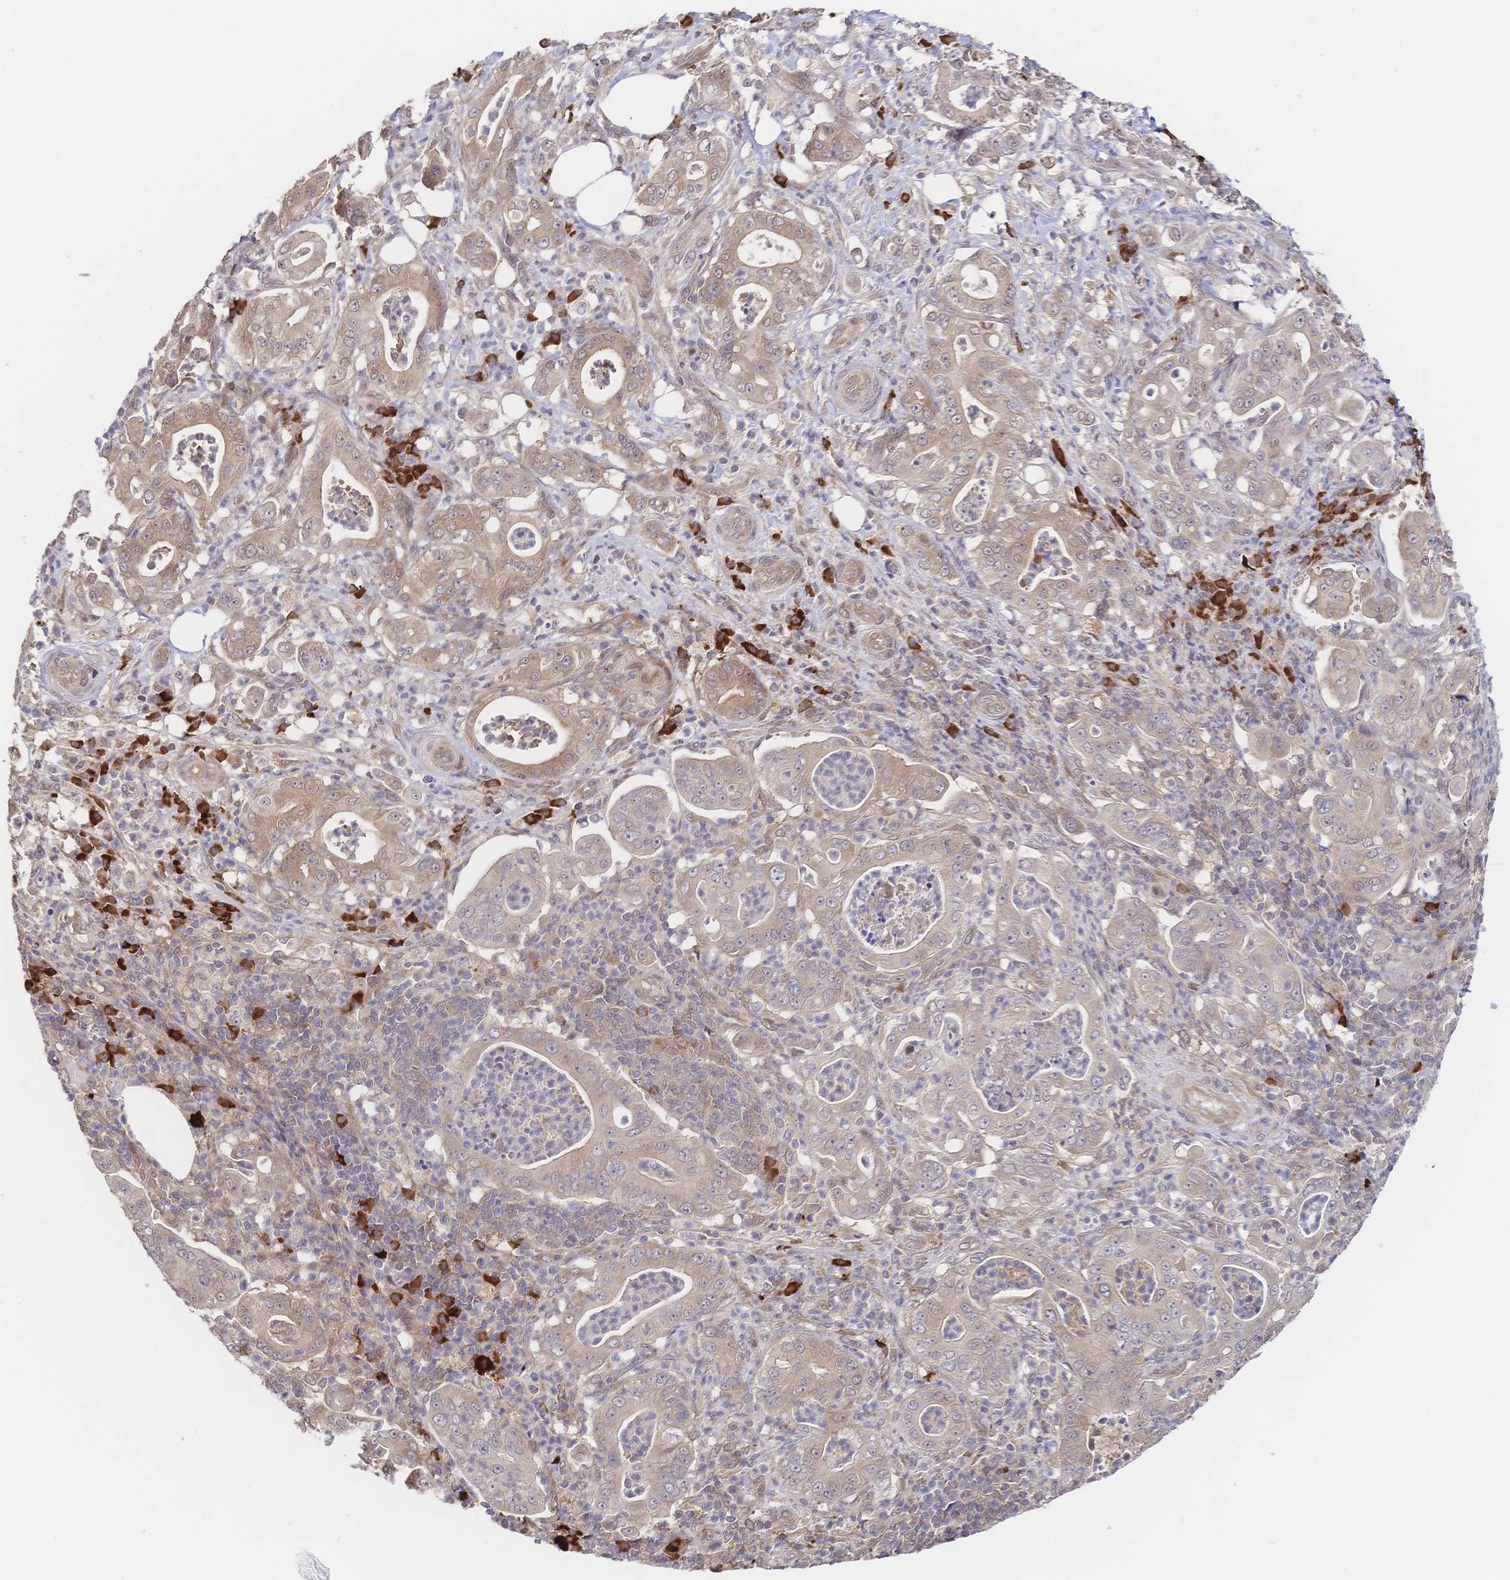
{"staining": {"intensity": "weak", "quantity": ">75%", "location": "cytoplasmic/membranous"}, "tissue": "pancreatic cancer", "cell_type": "Tumor cells", "image_type": "cancer", "snomed": [{"axis": "morphology", "description": "Adenocarcinoma, NOS"}, {"axis": "topography", "description": "Pancreas"}], "caption": "Weak cytoplasmic/membranous positivity is present in about >75% of tumor cells in pancreatic cancer. Immunohistochemistry (ihc) stains the protein of interest in brown and the nuclei are stained blue.", "gene": "LMO4", "patient": {"sex": "male", "age": 71}}